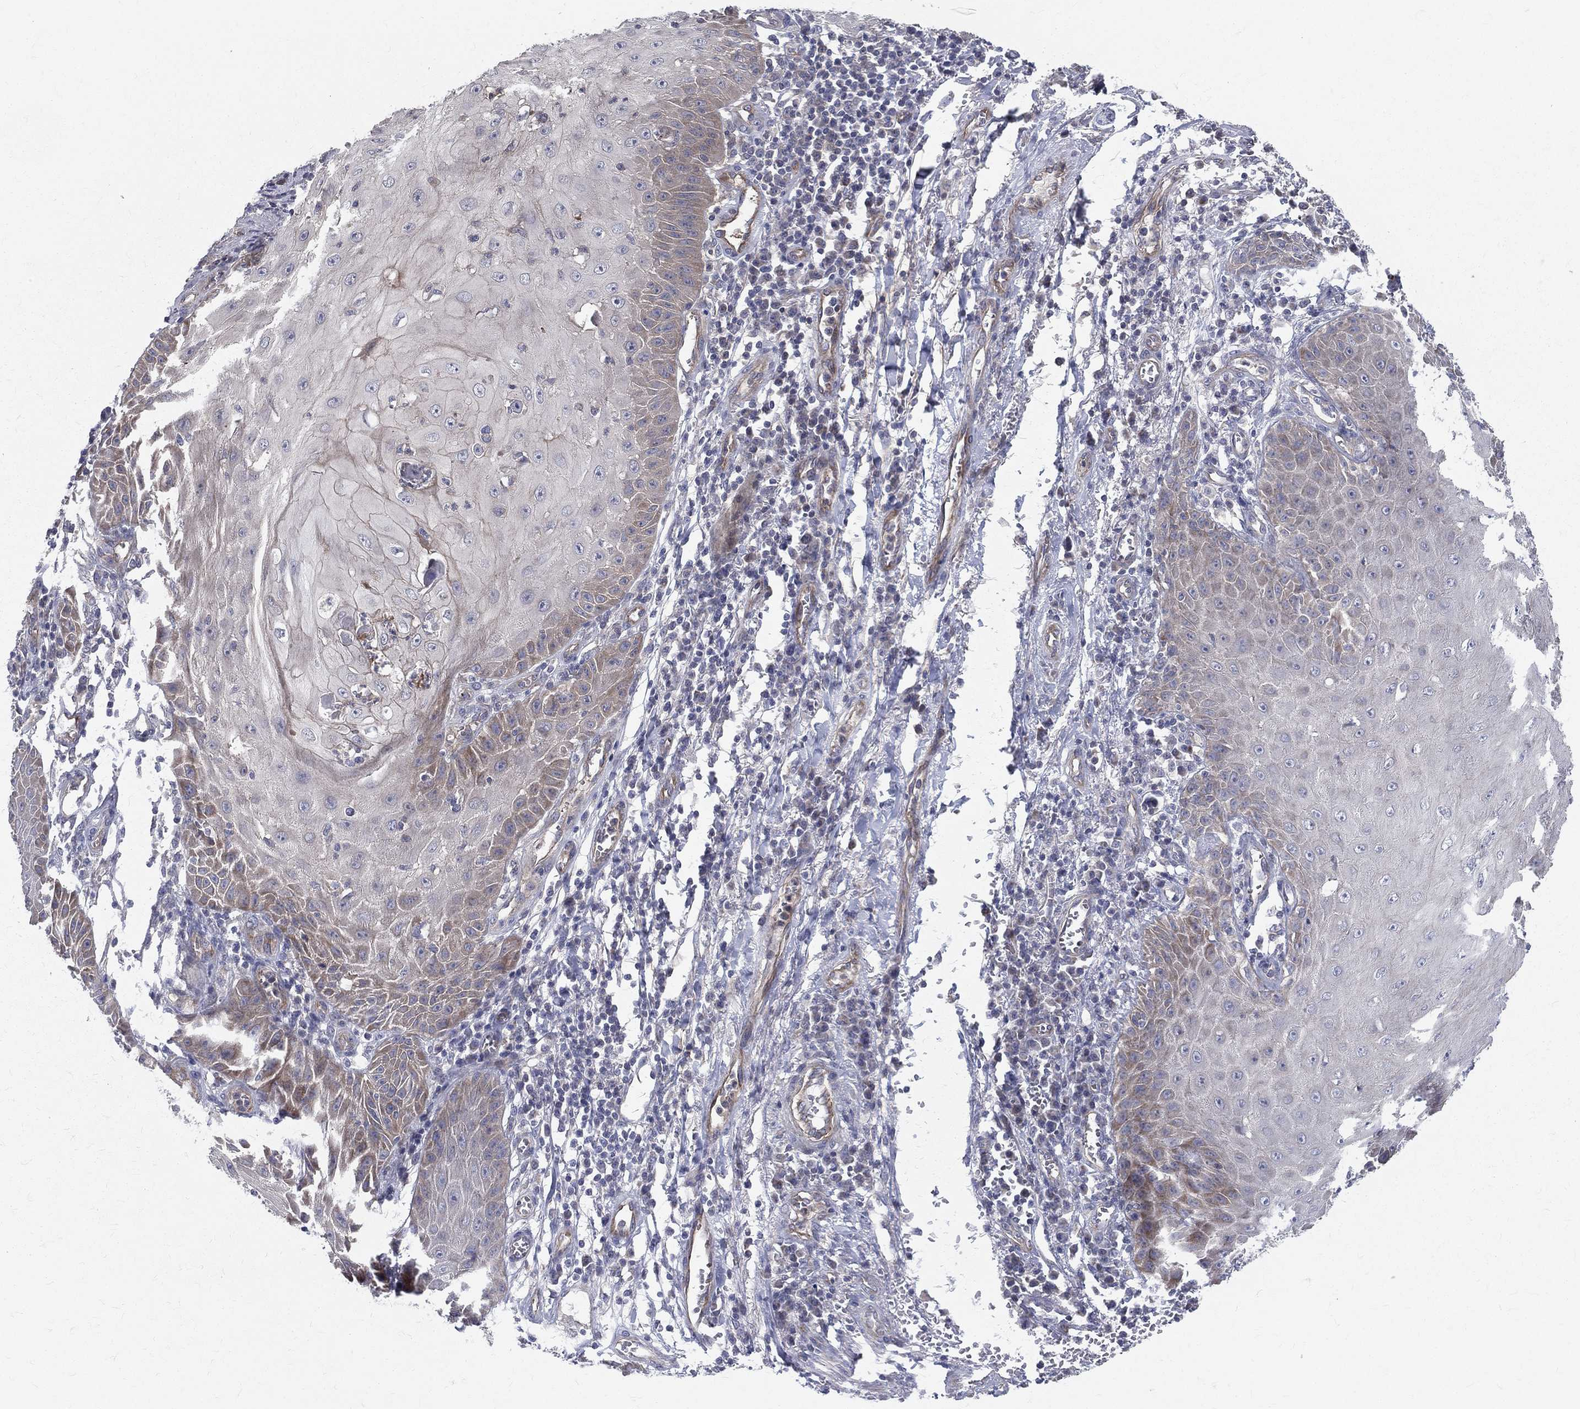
{"staining": {"intensity": "moderate", "quantity": "<25%", "location": "cytoplasmic/membranous"}, "tissue": "skin cancer", "cell_type": "Tumor cells", "image_type": "cancer", "snomed": [{"axis": "morphology", "description": "Squamous cell carcinoma, NOS"}, {"axis": "topography", "description": "Skin"}], "caption": "Skin cancer (squamous cell carcinoma) stained for a protein reveals moderate cytoplasmic/membranous positivity in tumor cells.", "gene": "POMZP3", "patient": {"sex": "male", "age": 70}}